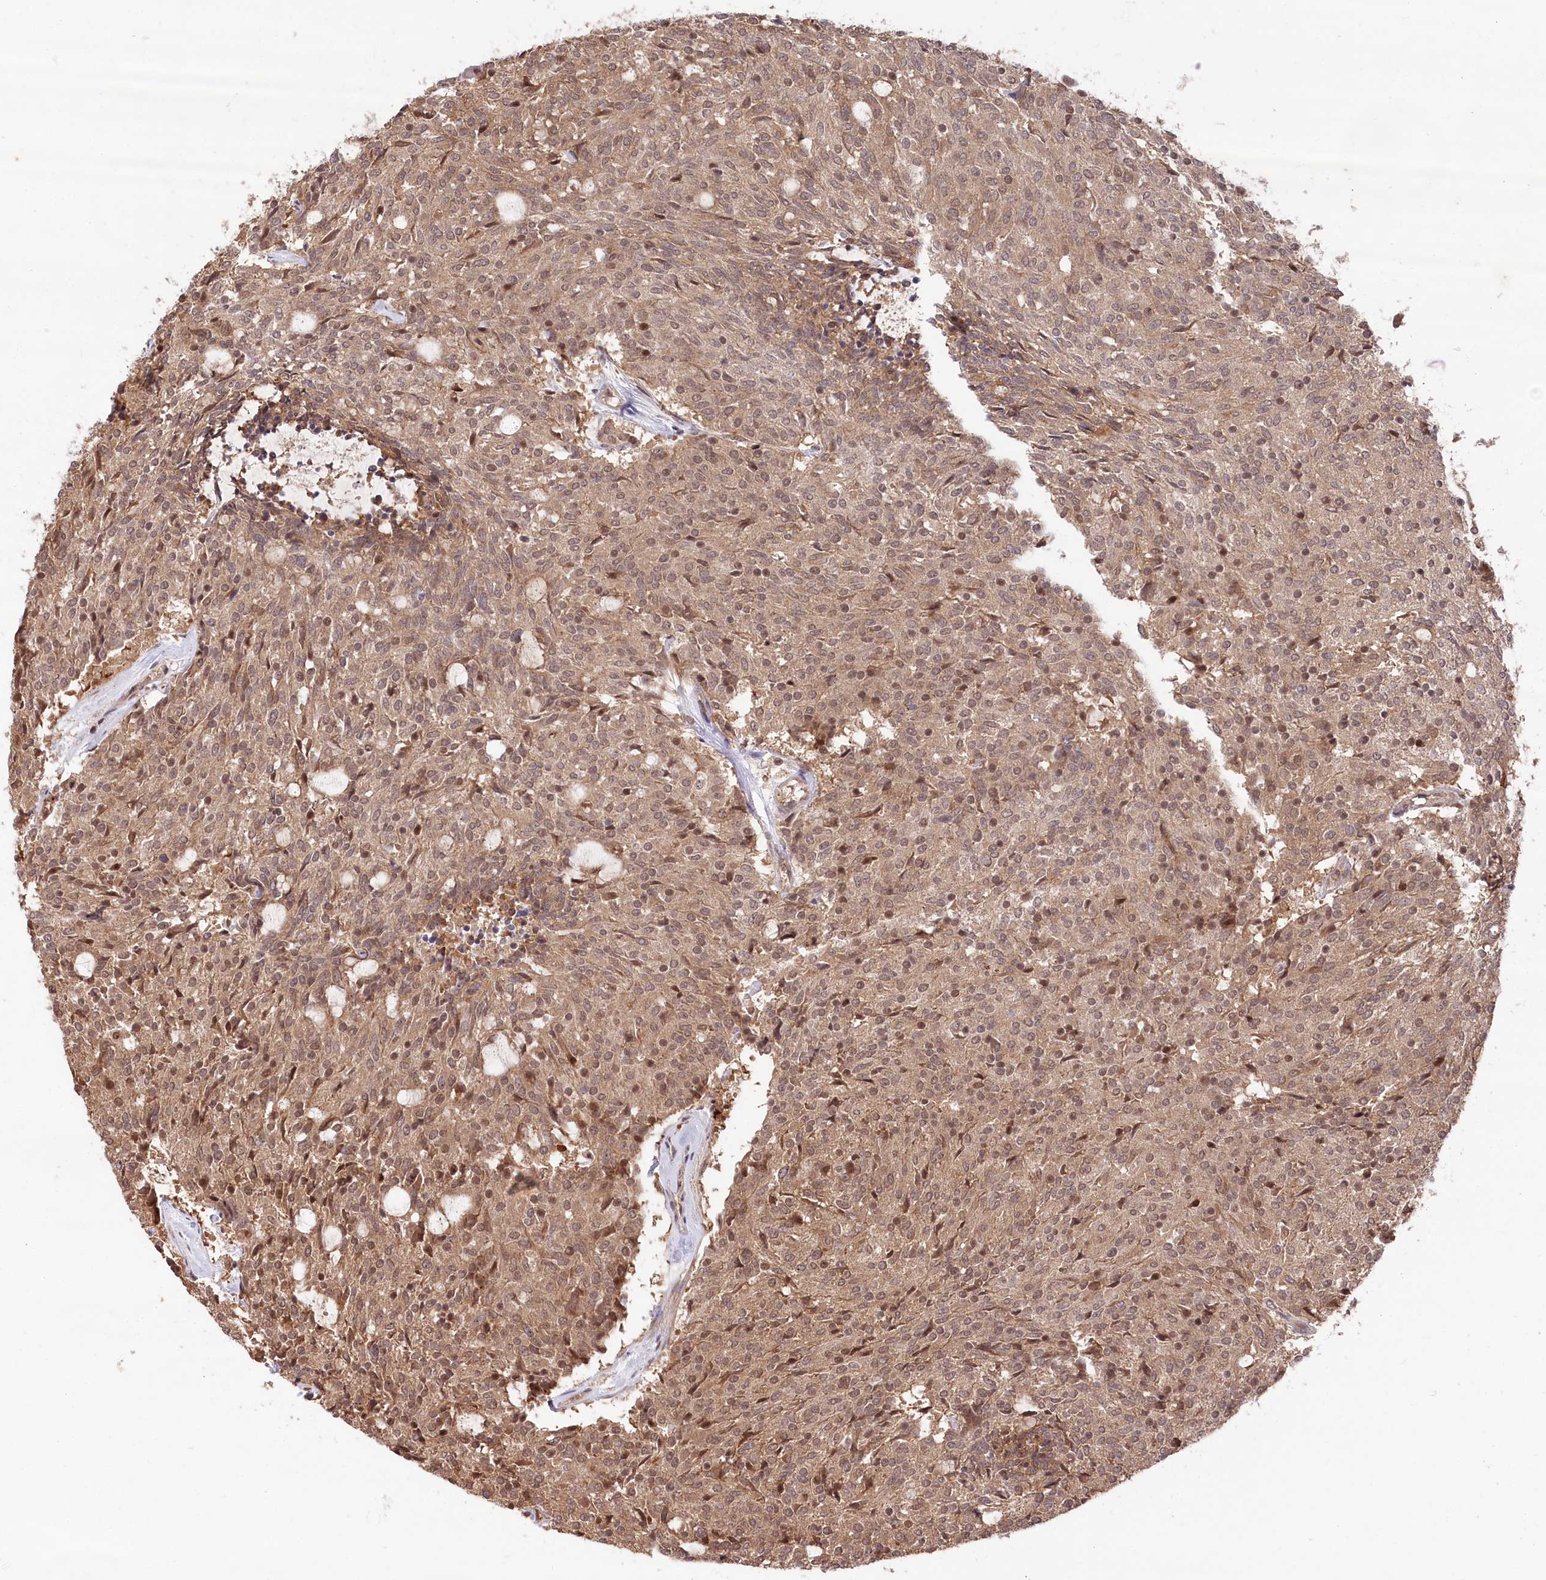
{"staining": {"intensity": "moderate", "quantity": ">75%", "location": "cytoplasmic/membranous"}, "tissue": "carcinoid", "cell_type": "Tumor cells", "image_type": "cancer", "snomed": [{"axis": "morphology", "description": "Carcinoid, malignant, NOS"}, {"axis": "topography", "description": "Pancreas"}], "caption": "Immunohistochemistry (IHC) (DAB) staining of carcinoid (malignant) displays moderate cytoplasmic/membranous protein expression in about >75% of tumor cells. (brown staining indicates protein expression, while blue staining denotes nuclei).", "gene": "CCSER2", "patient": {"sex": "female", "age": 54}}